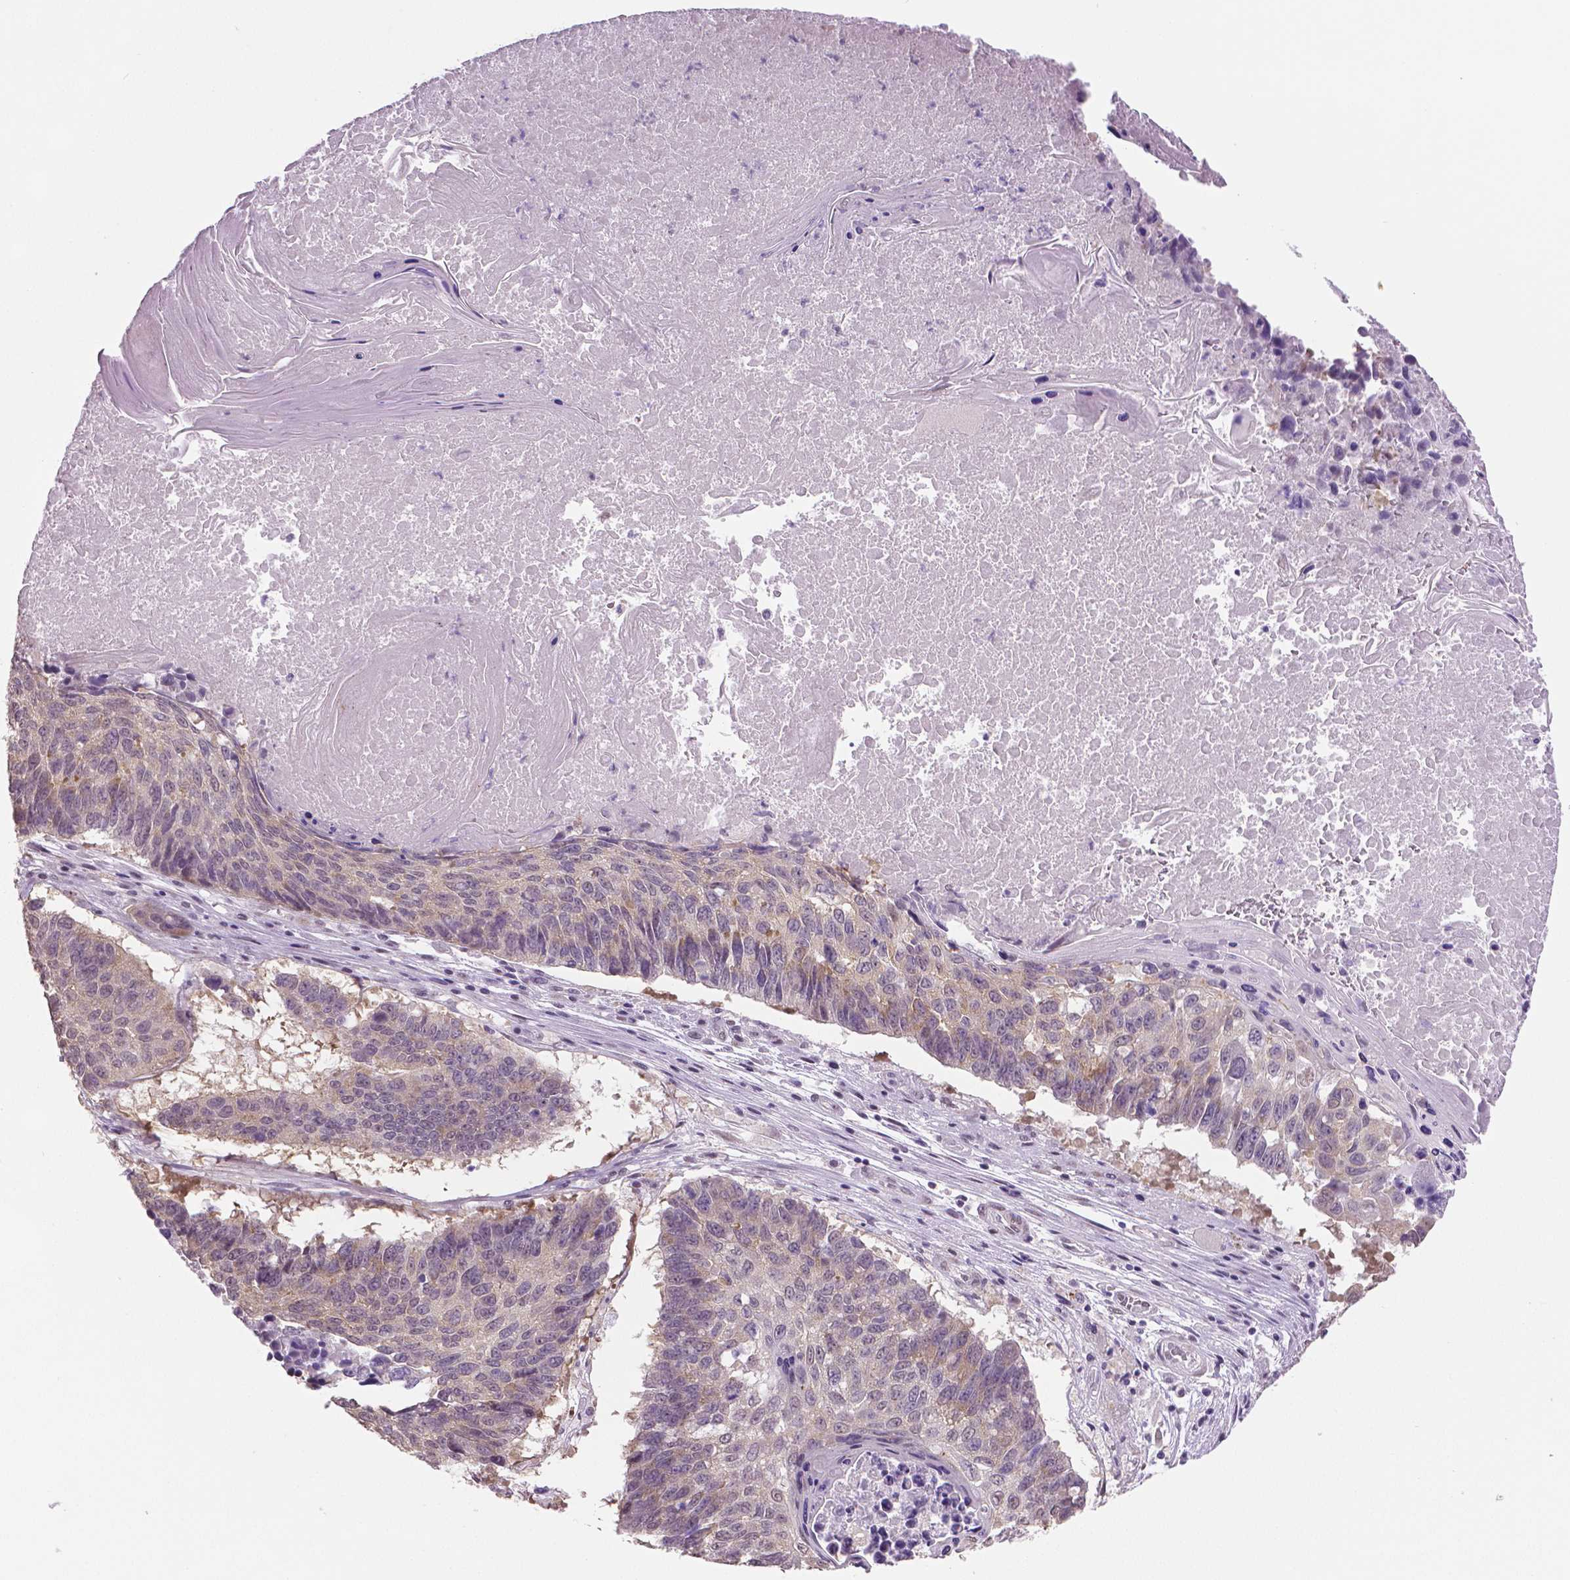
{"staining": {"intensity": "weak", "quantity": "<25%", "location": "cytoplasmic/membranous"}, "tissue": "lung cancer", "cell_type": "Tumor cells", "image_type": "cancer", "snomed": [{"axis": "morphology", "description": "Squamous cell carcinoma, NOS"}, {"axis": "topography", "description": "Lung"}], "caption": "Tumor cells show no significant expression in lung cancer (squamous cell carcinoma).", "gene": "IGF2BP1", "patient": {"sex": "male", "age": 73}}